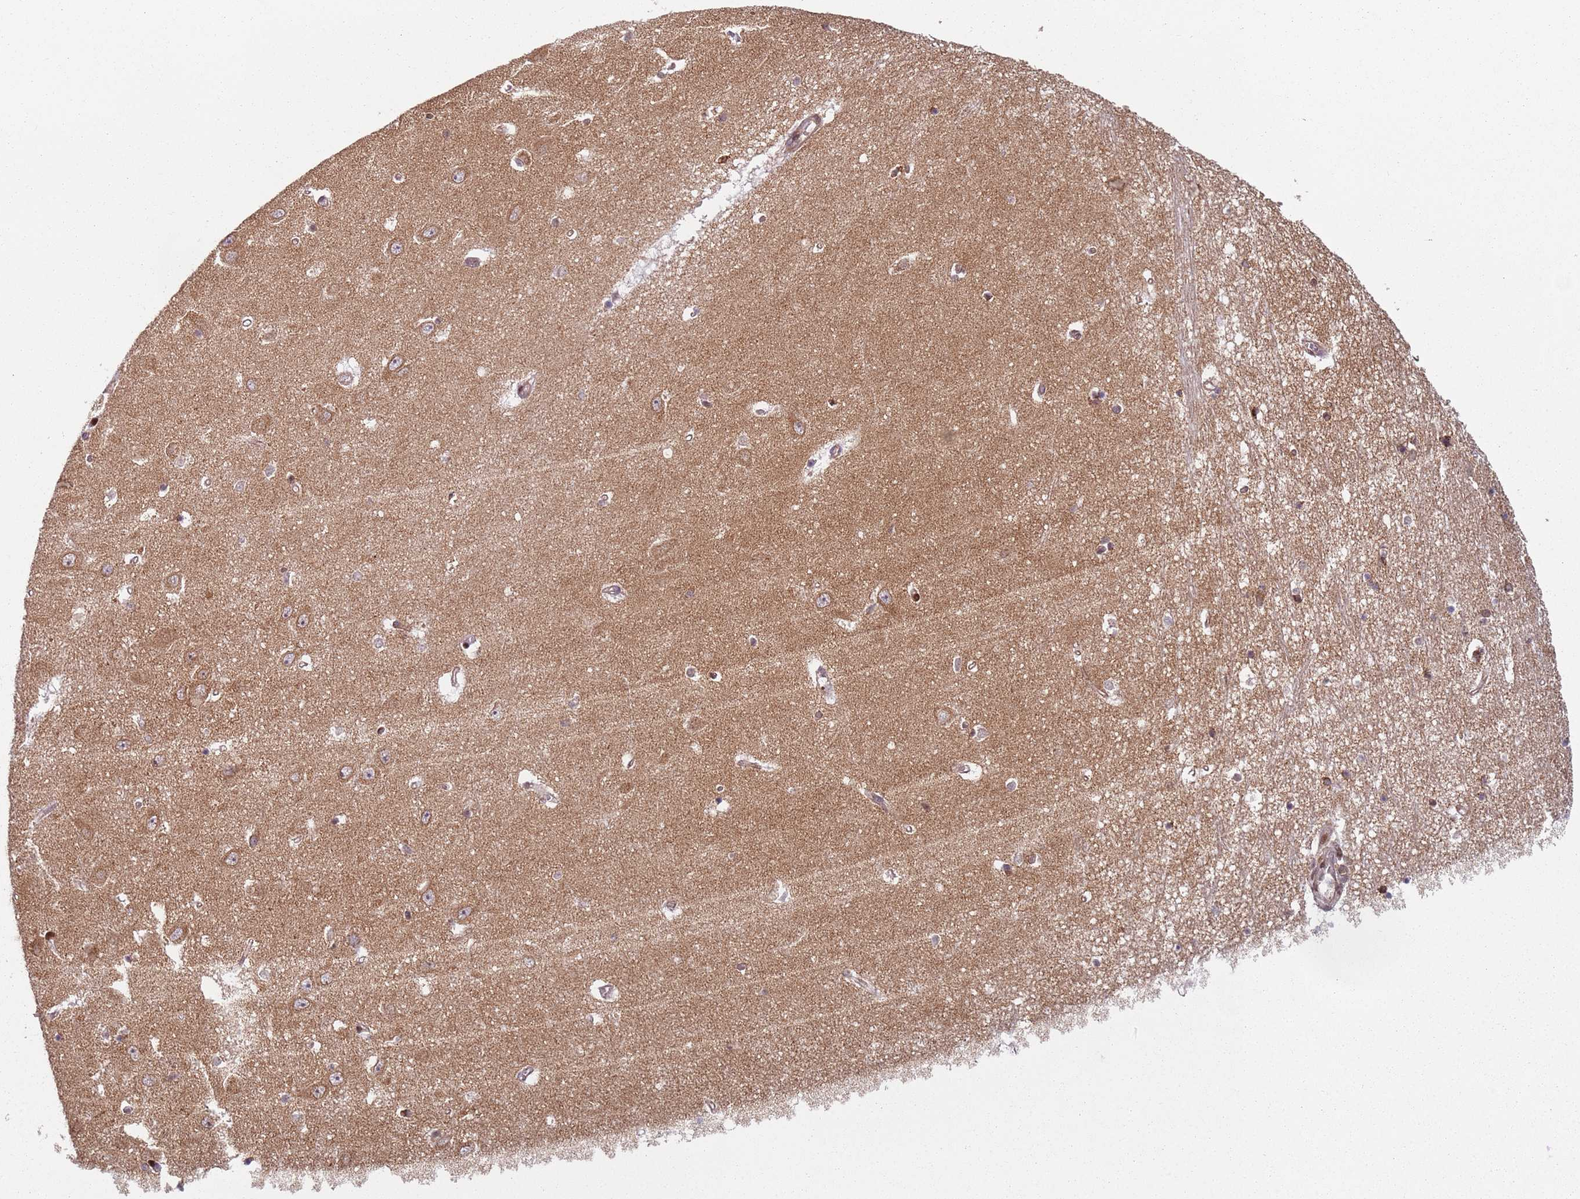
{"staining": {"intensity": "moderate", "quantity": "<25%", "location": "nuclear"}, "tissue": "hippocampus", "cell_type": "Glial cells", "image_type": "normal", "snomed": [{"axis": "morphology", "description": "Normal tissue, NOS"}, {"axis": "topography", "description": "Hippocampus"}], "caption": "Immunohistochemistry (IHC) histopathology image of normal hippocampus: human hippocampus stained using immunohistochemistry shows low levels of moderate protein expression localized specifically in the nuclear of glial cells, appearing as a nuclear brown color.", "gene": "HNRNPLL", "patient": {"sex": "female", "age": 64}}